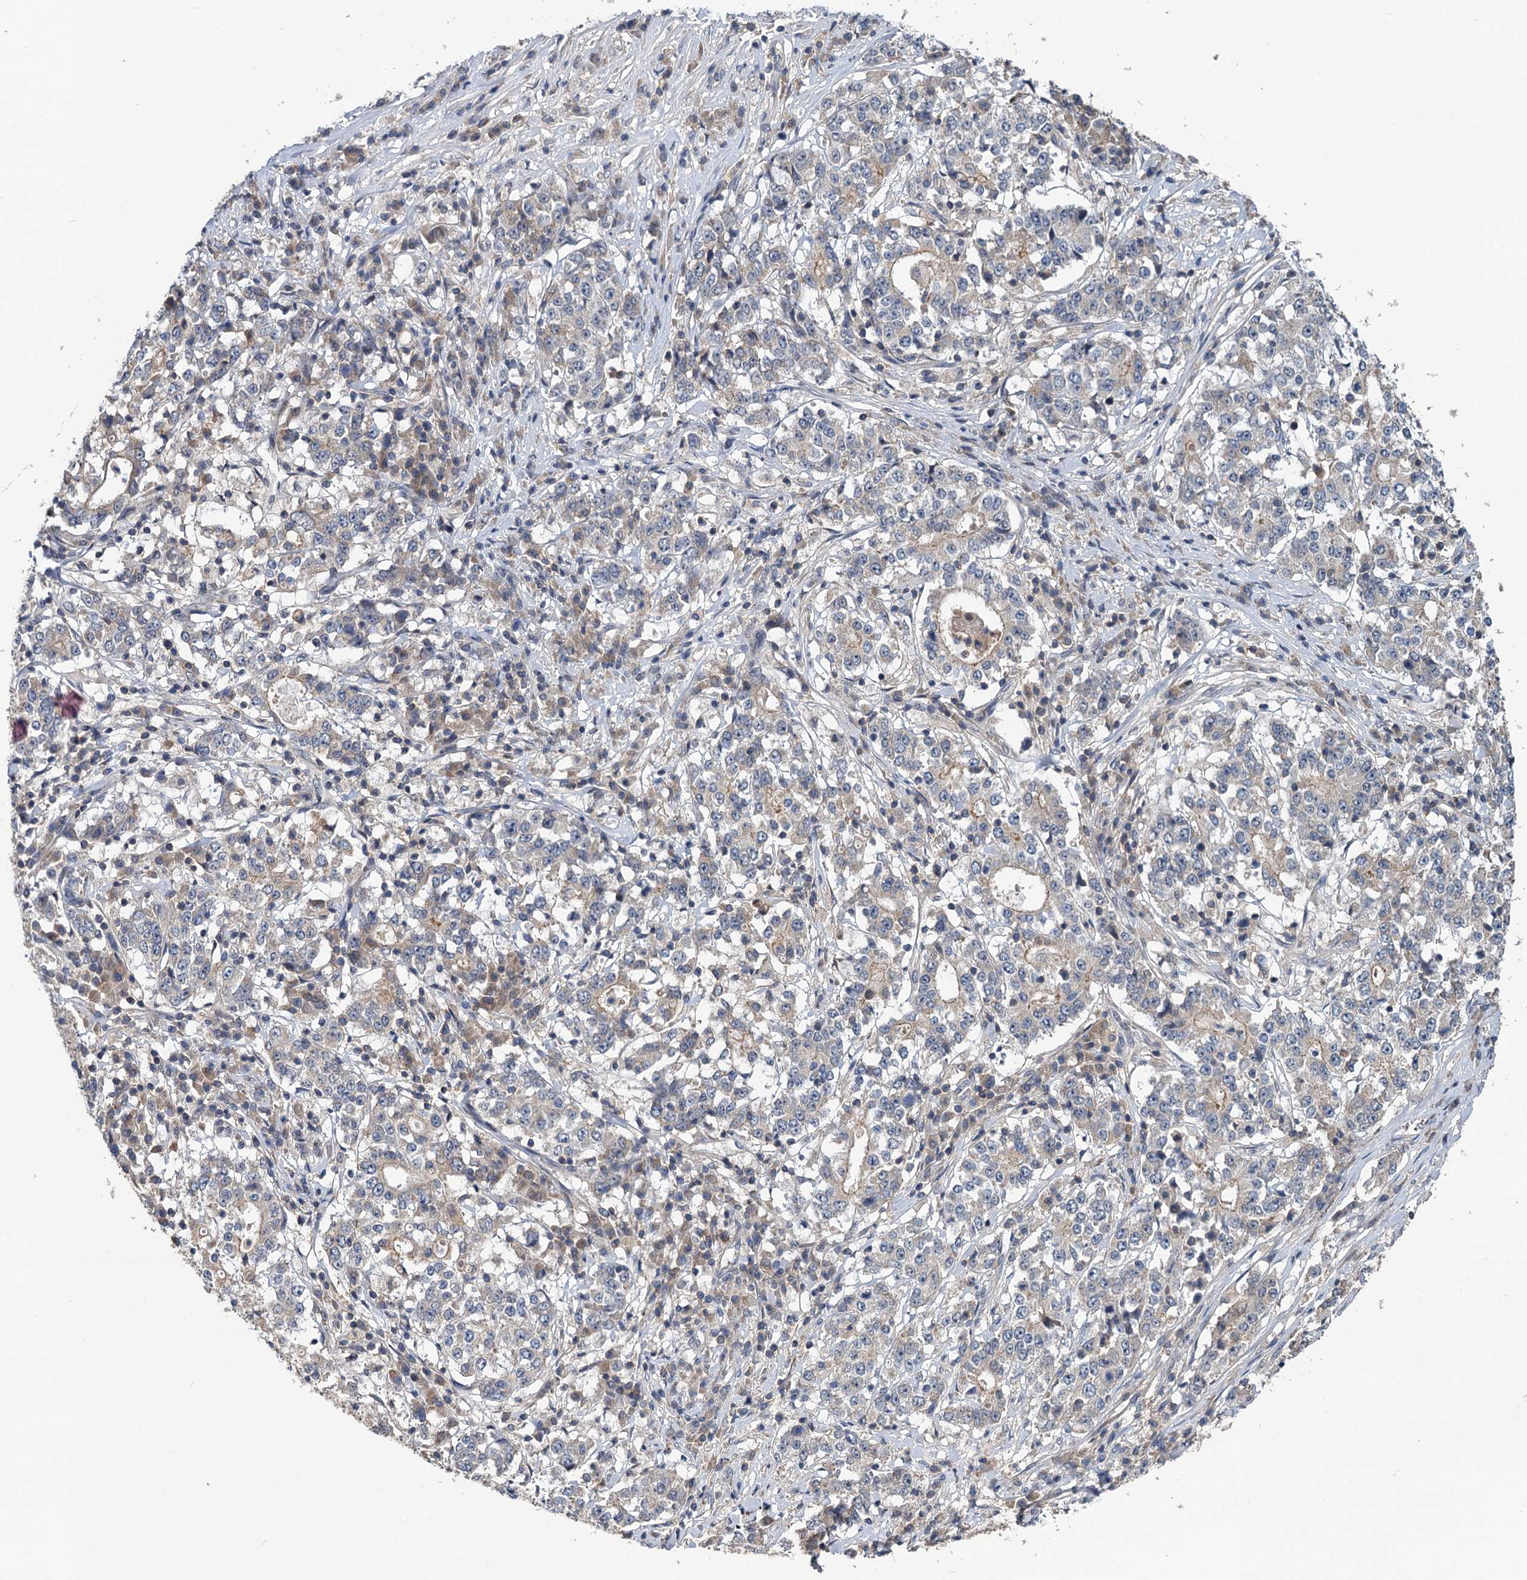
{"staining": {"intensity": "weak", "quantity": "<25%", "location": "cytoplasmic/membranous"}, "tissue": "stomach cancer", "cell_type": "Tumor cells", "image_type": "cancer", "snomed": [{"axis": "morphology", "description": "Adenocarcinoma, NOS"}, {"axis": "topography", "description": "Stomach"}], "caption": "Photomicrograph shows no significant protein positivity in tumor cells of stomach cancer (adenocarcinoma).", "gene": "TMEM39A", "patient": {"sex": "male", "age": 59}}